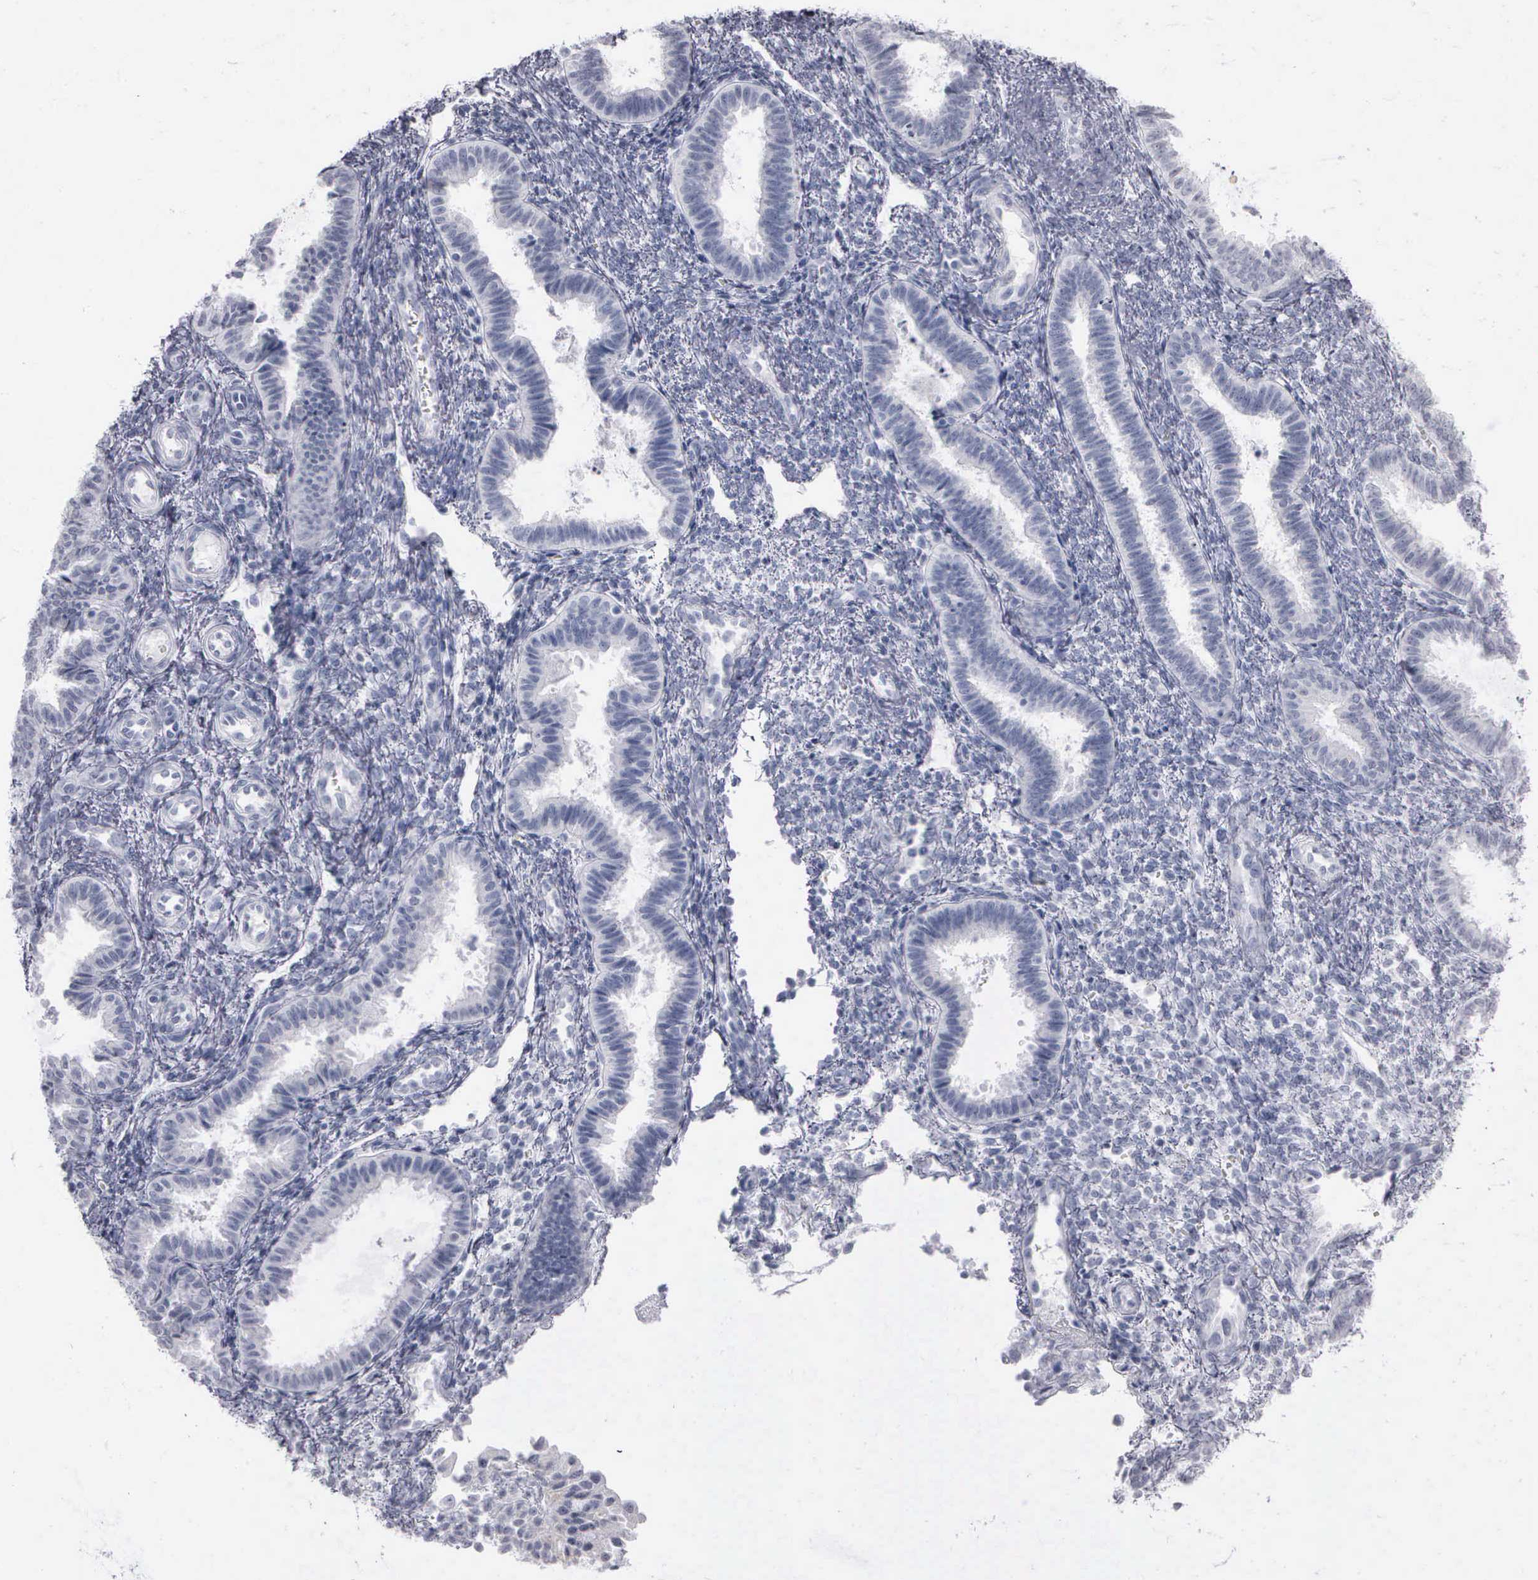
{"staining": {"intensity": "negative", "quantity": "none", "location": "none"}, "tissue": "endometrium", "cell_type": "Cells in endometrial stroma", "image_type": "normal", "snomed": [{"axis": "morphology", "description": "Normal tissue, NOS"}, {"axis": "topography", "description": "Endometrium"}], "caption": "The image reveals no staining of cells in endometrial stroma in normal endometrium. (Immunohistochemistry (ihc), brightfield microscopy, high magnification).", "gene": "NKX2", "patient": {"sex": "female", "age": 36}}